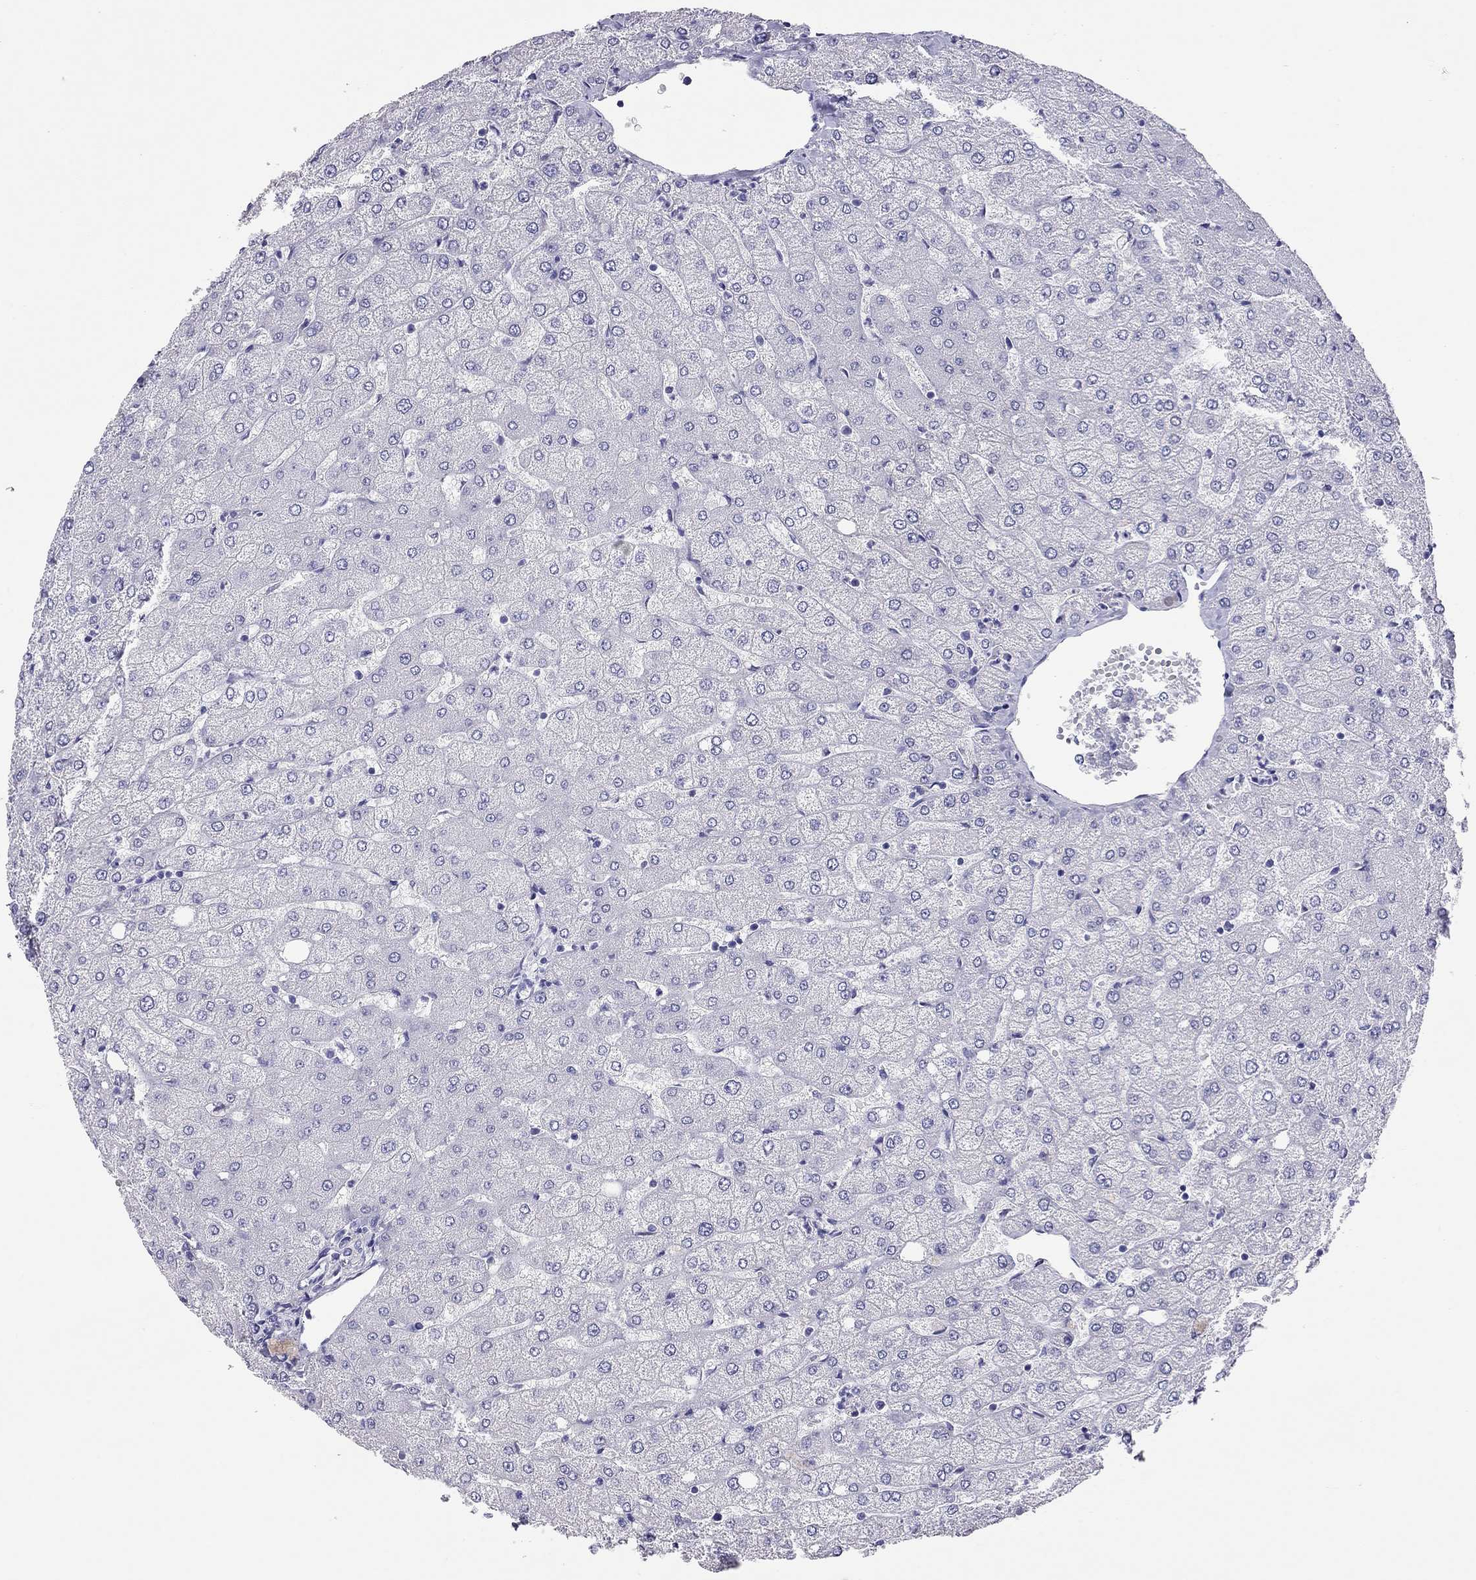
{"staining": {"intensity": "negative", "quantity": "none", "location": "none"}, "tissue": "liver", "cell_type": "Cholangiocytes", "image_type": "normal", "snomed": [{"axis": "morphology", "description": "Normal tissue, NOS"}, {"axis": "topography", "description": "Liver"}], "caption": "DAB (3,3'-diaminobenzidine) immunohistochemical staining of normal liver reveals no significant positivity in cholangiocytes. (DAB (3,3'-diaminobenzidine) IHC visualized using brightfield microscopy, high magnification).", "gene": "CALHM1", "patient": {"sex": "female", "age": 54}}